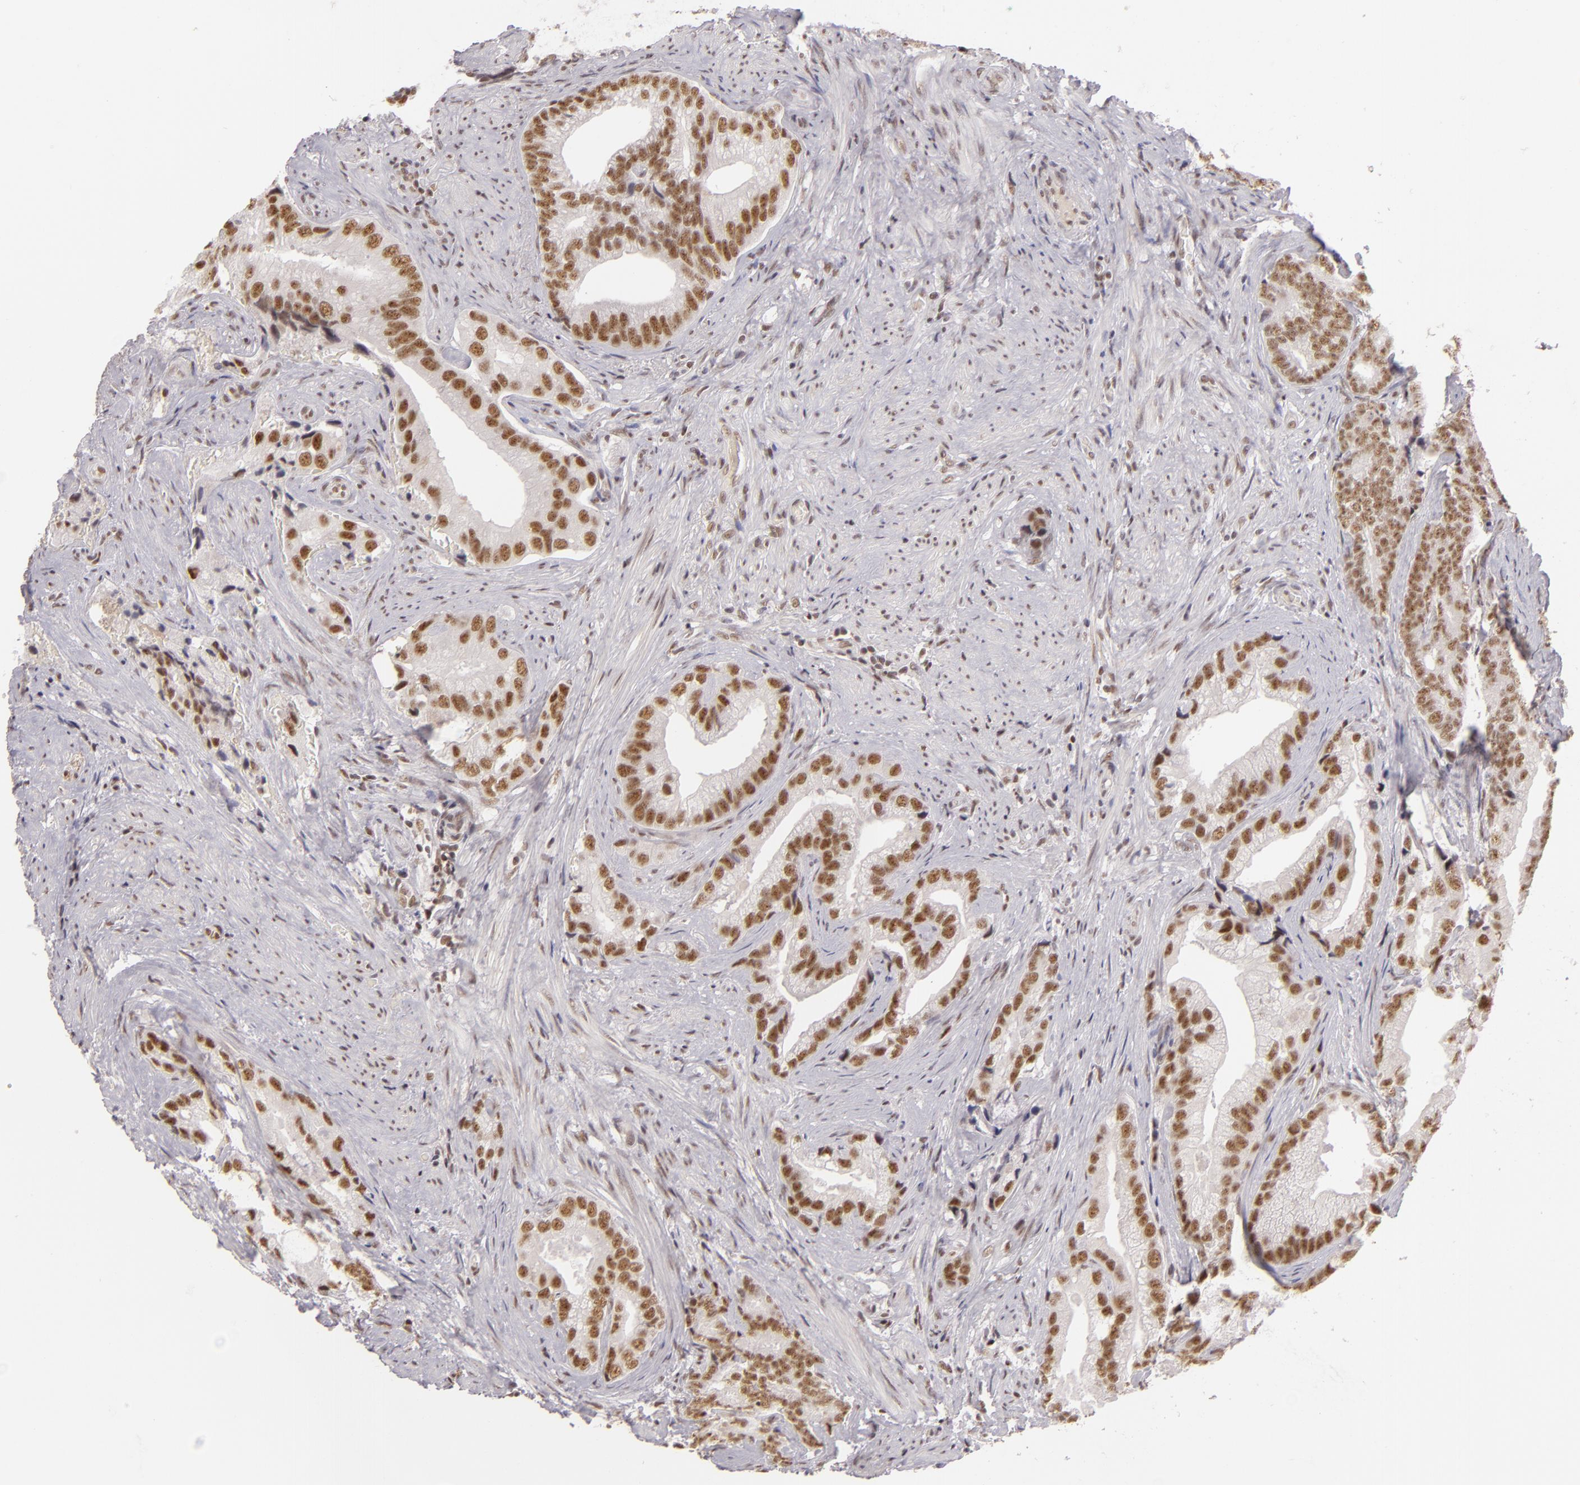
{"staining": {"intensity": "moderate", "quantity": ">75%", "location": "nuclear"}, "tissue": "prostate cancer", "cell_type": "Tumor cells", "image_type": "cancer", "snomed": [{"axis": "morphology", "description": "Adenocarcinoma, Low grade"}, {"axis": "topography", "description": "Prostate"}], "caption": "Immunohistochemistry (IHC) staining of prostate adenocarcinoma (low-grade), which demonstrates medium levels of moderate nuclear positivity in about >75% of tumor cells indicating moderate nuclear protein expression. The staining was performed using DAB (brown) for protein detection and nuclei were counterstained in hematoxylin (blue).", "gene": "INTS6", "patient": {"sex": "male", "age": 71}}